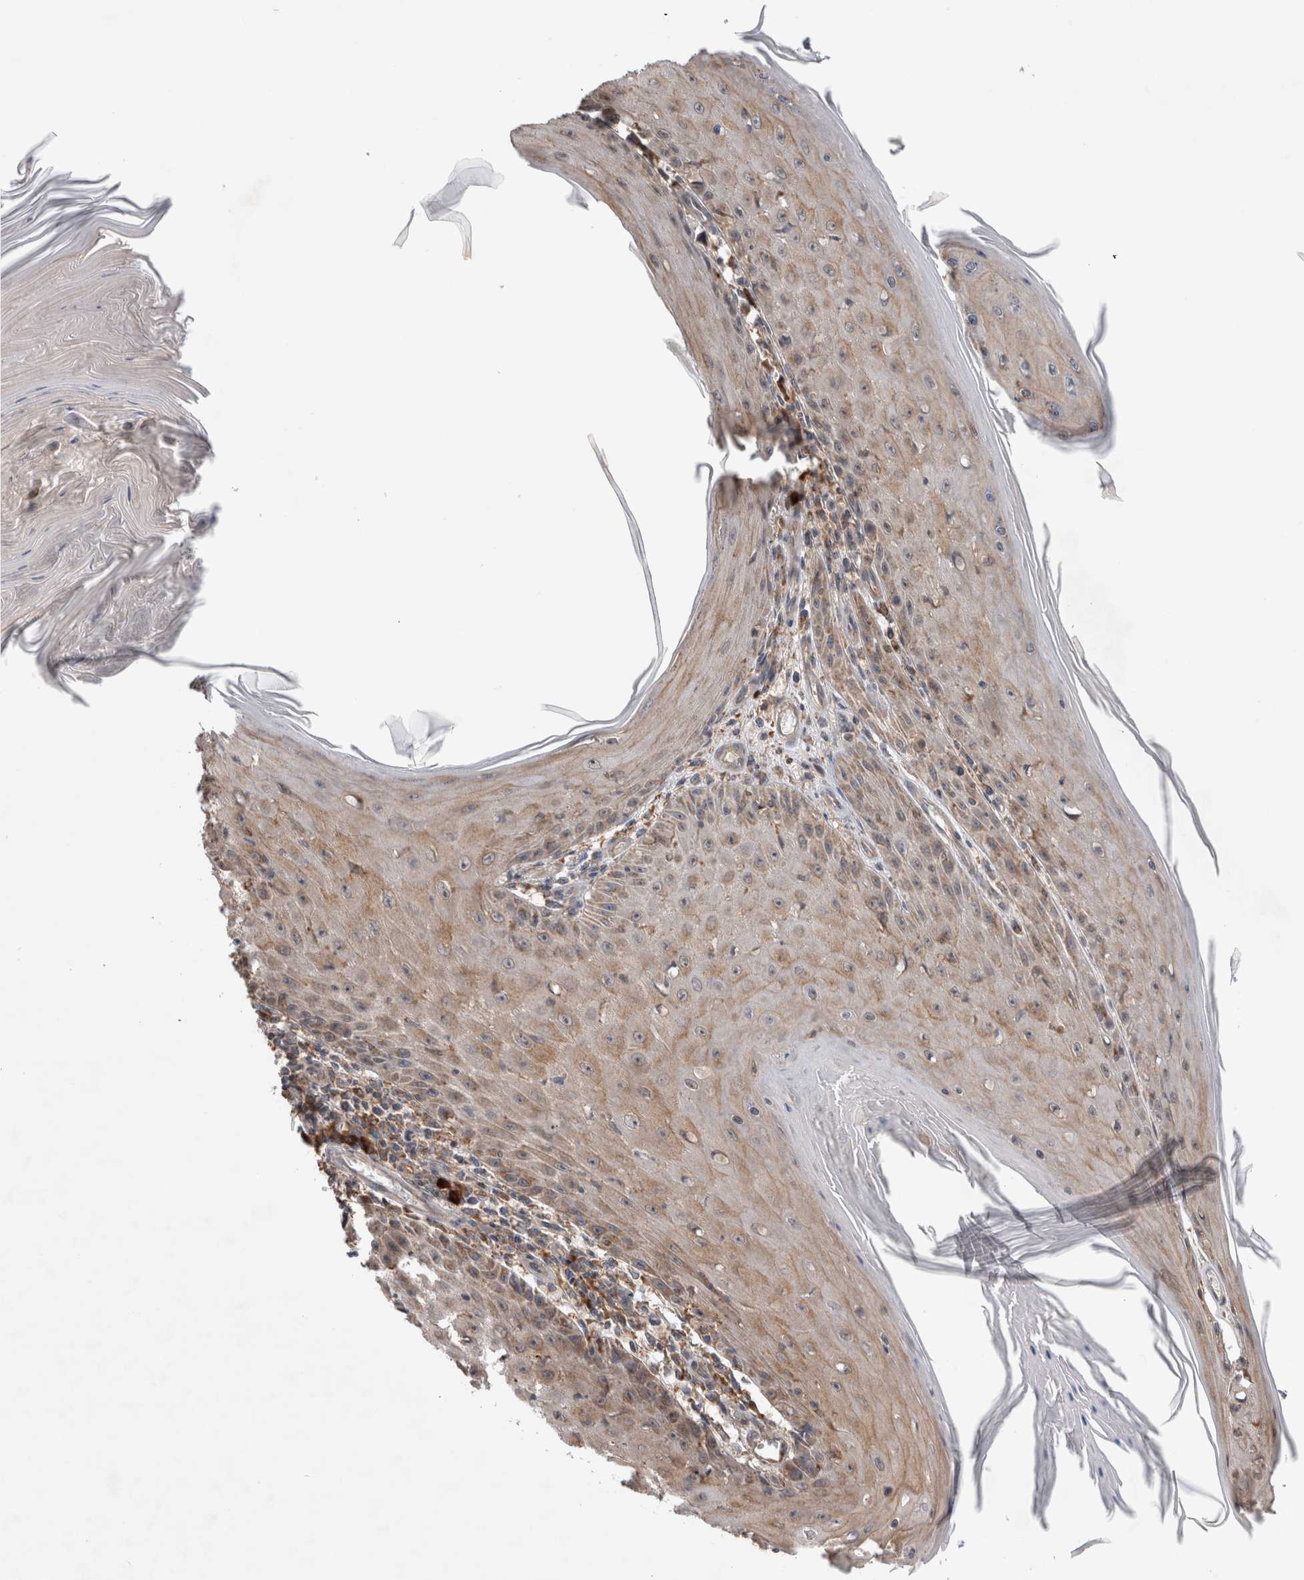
{"staining": {"intensity": "weak", "quantity": ">75%", "location": "cytoplasmic/membranous"}, "tissue": "skin cancer", "cell_type": "Tumor cells", "image_type": "cancer", "snomed": [{"axis": "morphology", "description": "Squamous cell carcinoma, NOS"}, {"axis": "topography", "description": "Skin"}], "caption": "Immunohistochemical staining of squamous cell carcinoma (skin) shows weak cytoplasmic/membranous protein expression in approximately >75% of tumor cells.", "gene": "ADGRL3", "patient": {"sex": "female", "age": 73}}